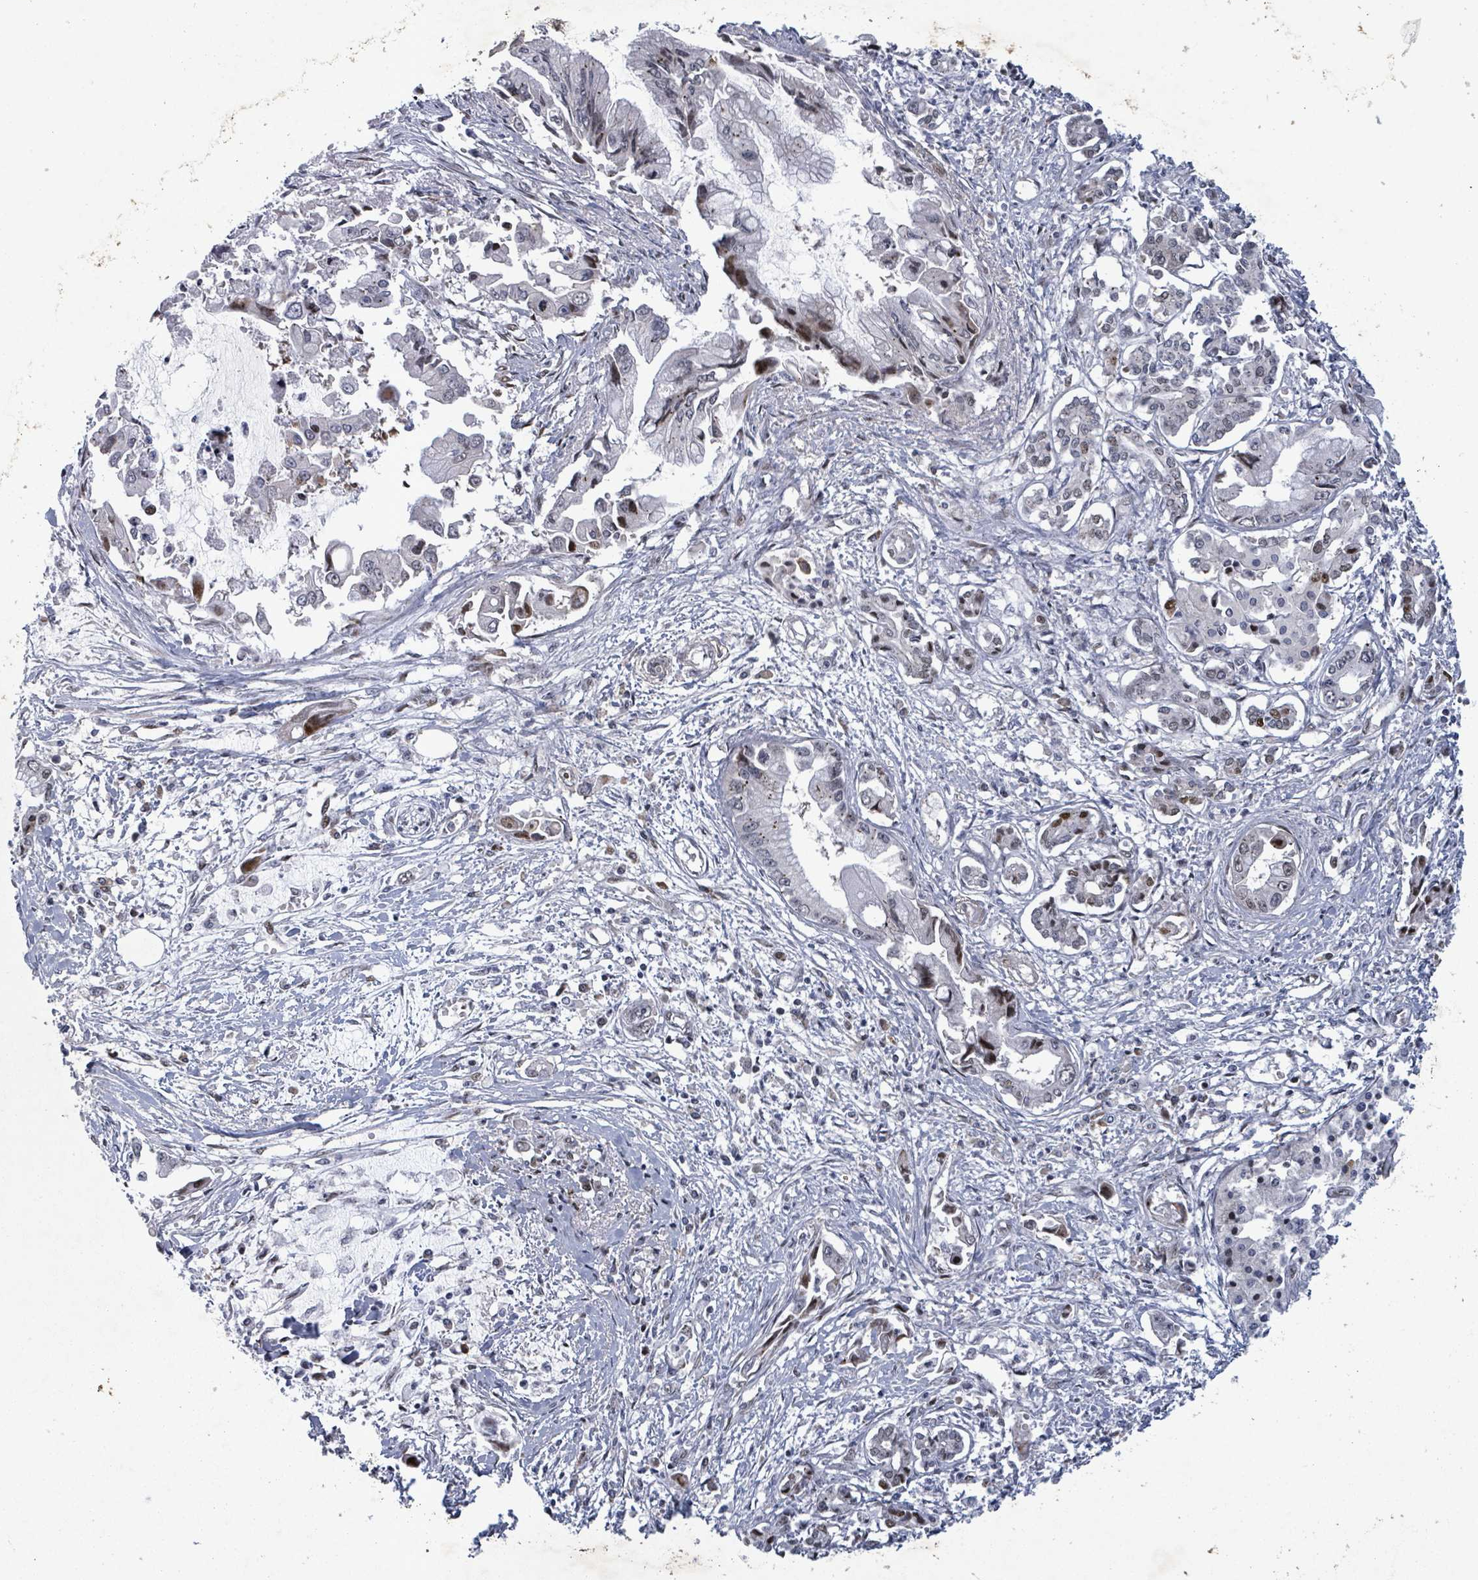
{"staining": {"intensity": "negative", "quantity": "none", "location": "none"}, "tissue": "pancreatic cancer", "cell_type": "Tumor cells", "image_type": "cancer", "snomed": [{"axis": "morphology", "description": "Adenocarcinoma, NOS"}, {"axis": "topography", "description": "Pancreas"}], "caption": "High power microscopy image of an immunohistochemistry (IHC) histopathology image of pancreatic adenocarcinoma, revealing no significant positivity in tumor cells.", "gene": "TUSC1", "patient": {"sex": "male", "age": 84}}